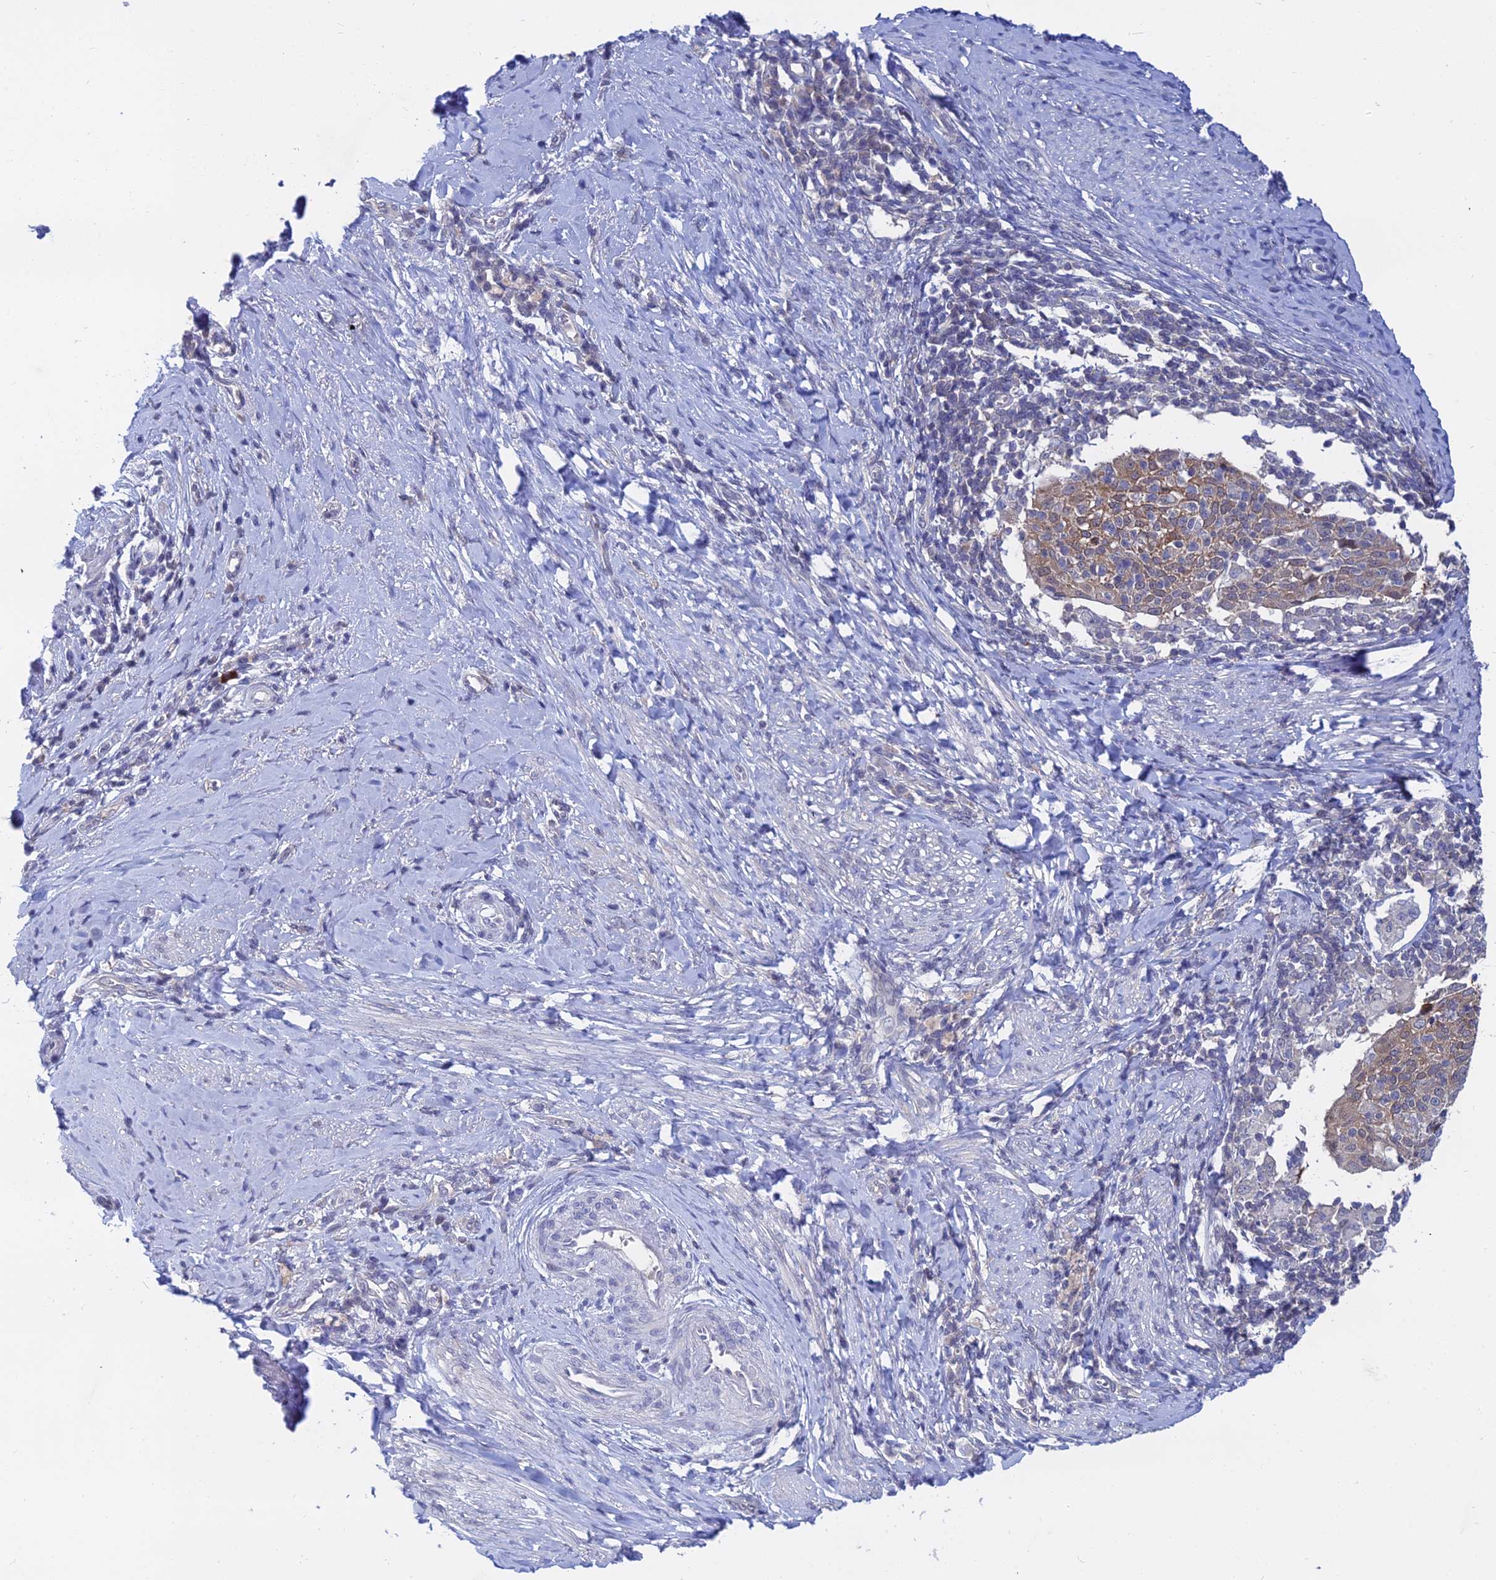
{"staining": {"intensity": "moderate", "quantity": "25%-75%", "location": "cytoplasmic/membranous"}, "tissue": "cervical cancer", "cell_type": "Tumor cells", "image_type": "cancer", "snomed": [{"axis": "morphology", "description": "Squamous cell carcinoma, NOS"}, {"axis": "topography", "description": "Cervix"}], "caption": "Tumor cells display medium levels of moderate cytoplasmic/membranous expression in approximately 25%-75% of cells in human cervical squamous cell carcinoma.", "gene": "B3GALT4", "patient": {"sex": "female", "age": 52}}